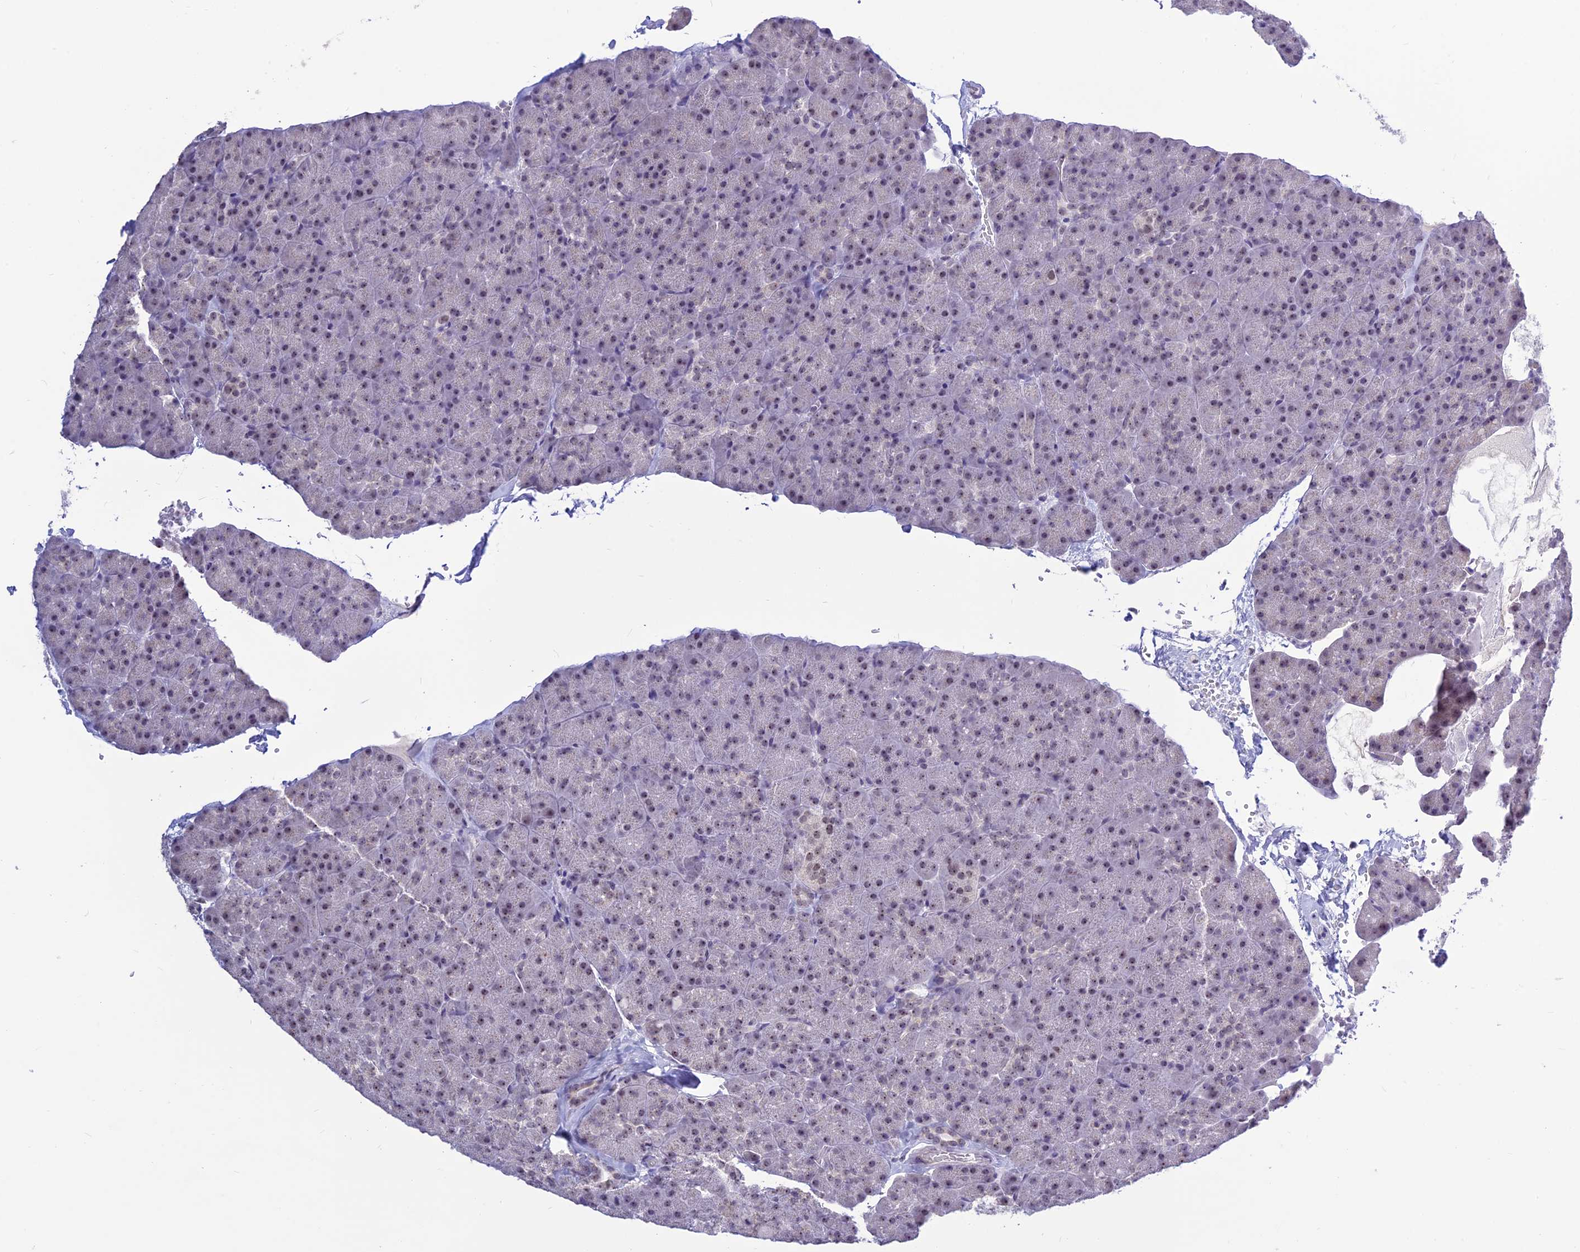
{"staining": {"intensity": "weak", "quantity": "25%-75%", "location": "nuclear"}, "tissue": "pancreas", "cell_type": "Exocrine glandular cells", "image_type": "normal", "snomed": [{"axis": "morphology", "description": "Normal tissue, NOS"}, {"axis": "topography", "description": "Pancreas"}], "caption": "Immunohistochemical staining of normal pancreas exhibits 25%-75% levels of weak nuclear protein positivity in about 25%-75% of exocrine glandular cells.", "gene": "POLR1G", "patient": {"sex": "male", "age": 36}}